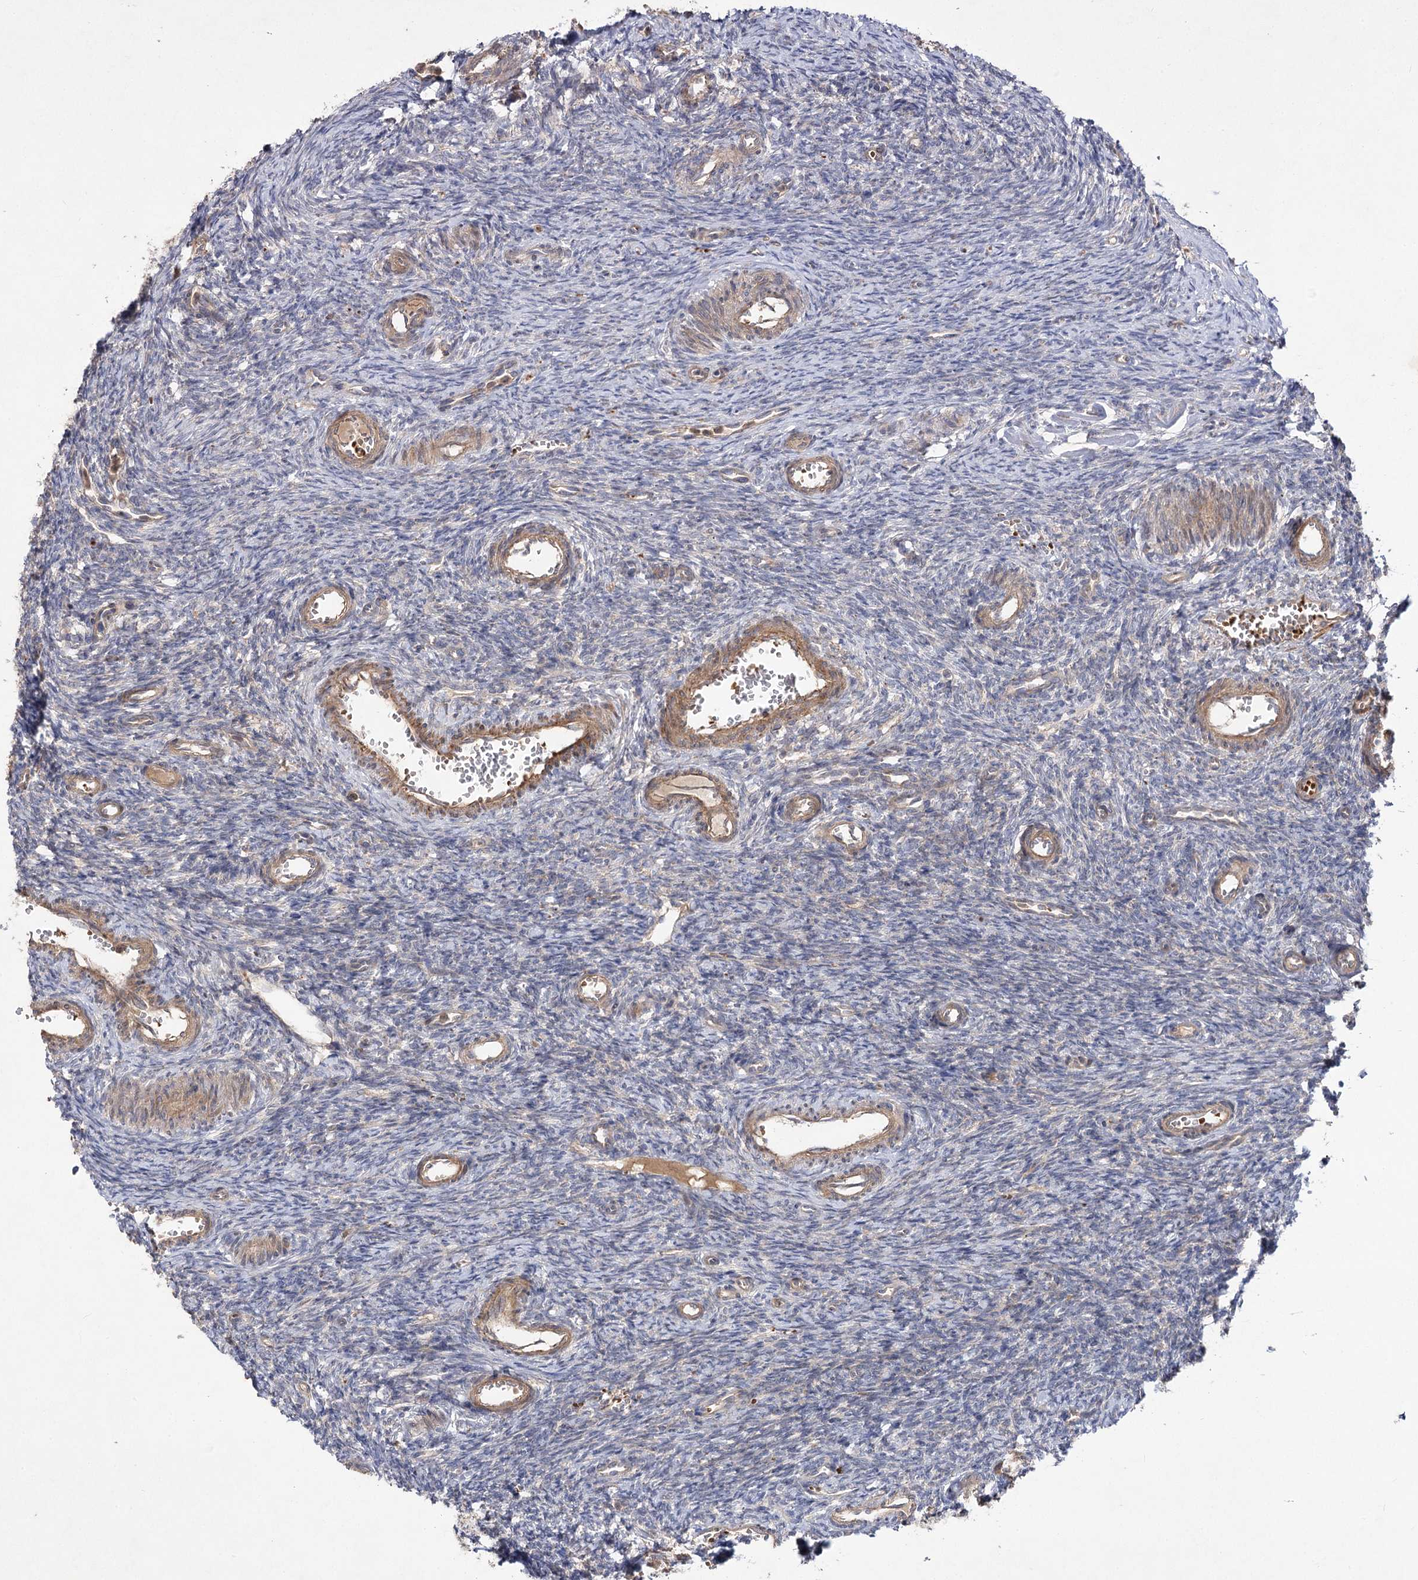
{"staining": {"intensity": "weak", "quantity": "<25%", "location": "cytoplasmic/membranous"}, "tissue": "ovary", "cell_type": "Ovarian stroma cells", "image_type": "normal", "snomed": [{"axis": "morphology", "description": "Normal tissue, NOS"}, {"axis": "topography", "description": "Ovary"}], "caption": "This is a micrograph of immunohistochemistry staining of benign ovary, which shows no expression in ovarian stroma cells.", "gene": "KIAA0825", "patient": {"sex": "female", "age": 39}}